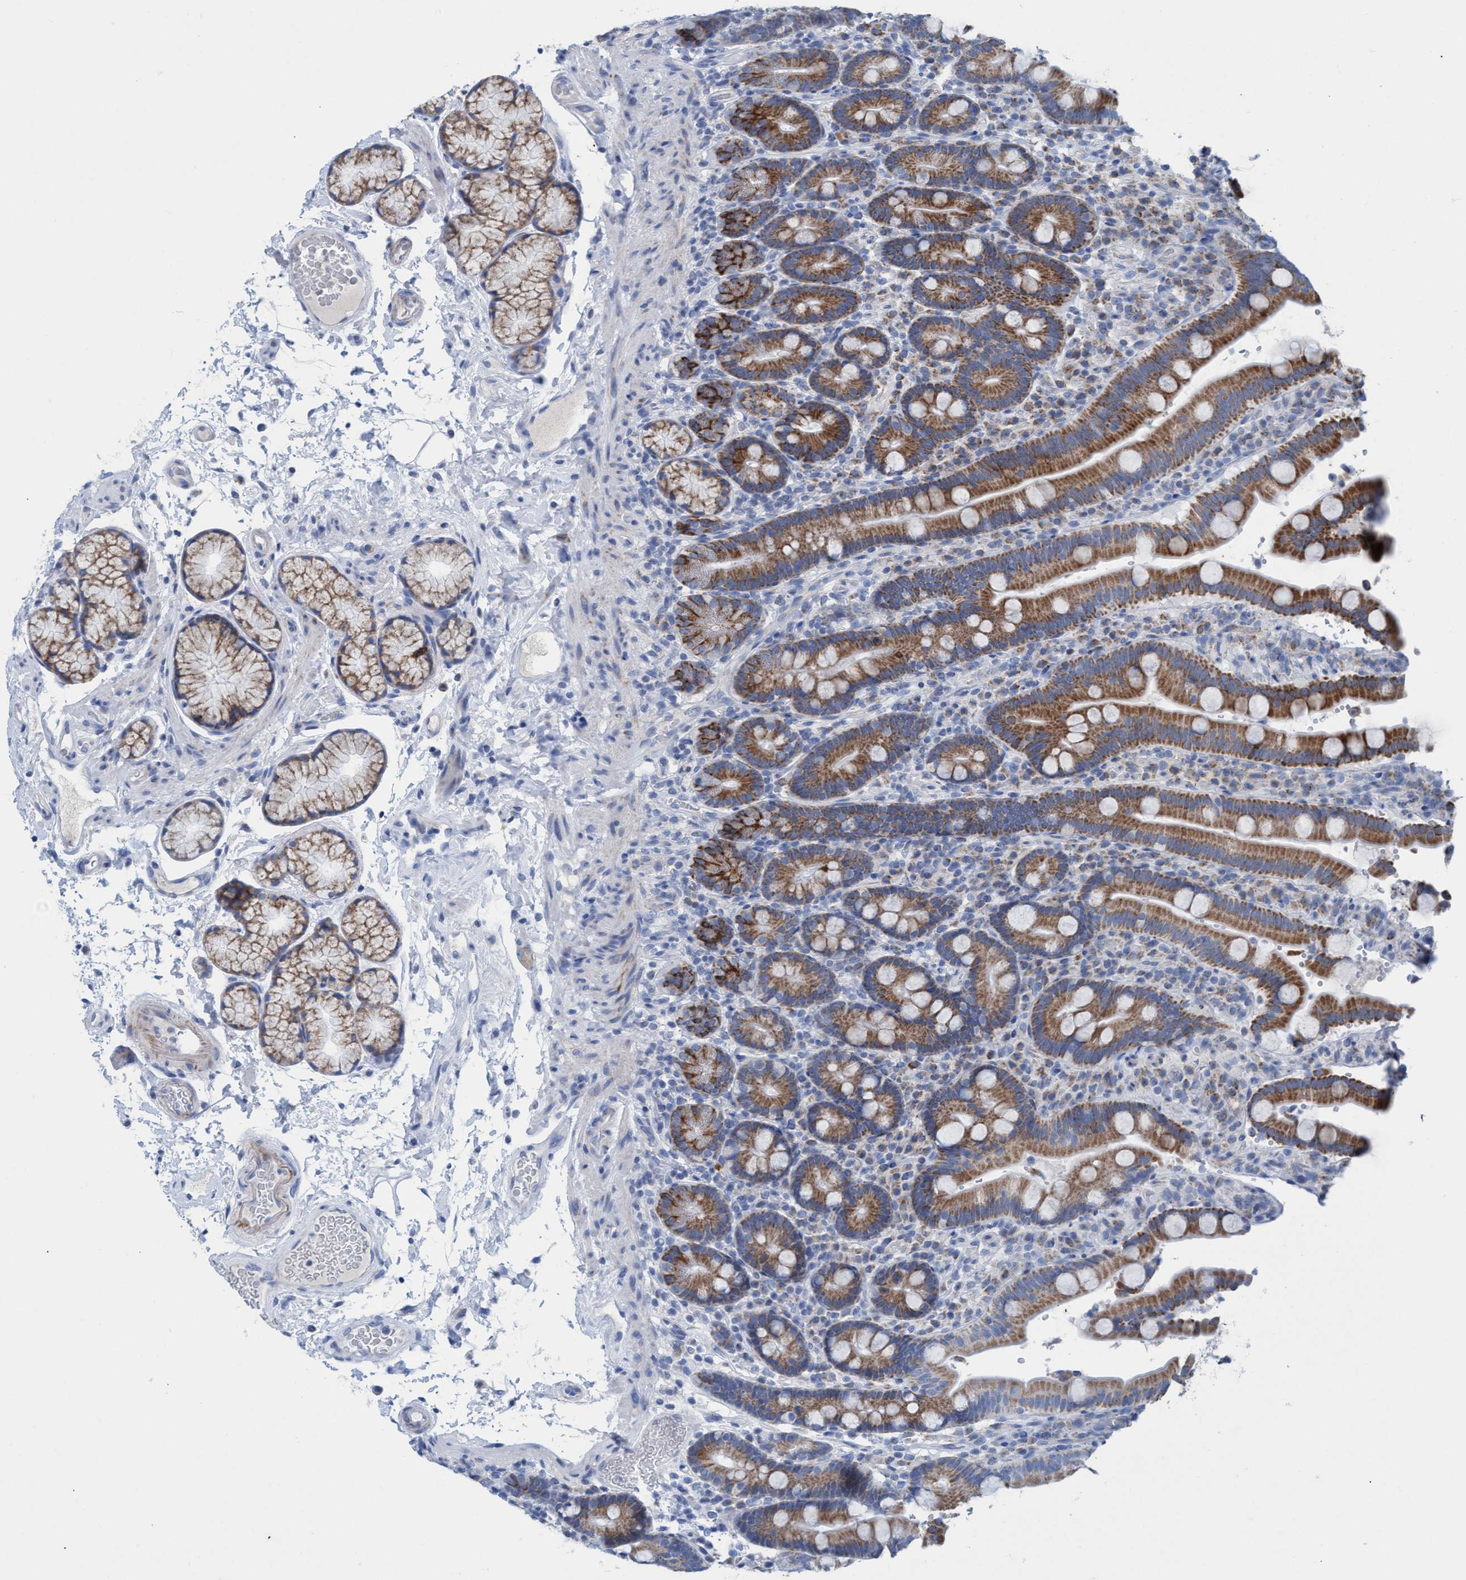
{"staining": {"intensity": "moderate", "quantity": ">75%", "location": "cytoplasmic/membranous"}, "tissue": "duodenum", "cell_type": "Glandular cells", "image_type": "normal", "snomed": [{"axis": "morphology", "description": "Normal tissue, NOS"}, {"axis": "topography", "description": "Small intestine, NOS"}], "caption": "Protein expression analysis of normal duodenum reveals moderate cytoplasmic/membranous staining in approximately >75% of glandular cells.", "gene": "GGA3", "patient": {"sex": "female", "age": 71}}